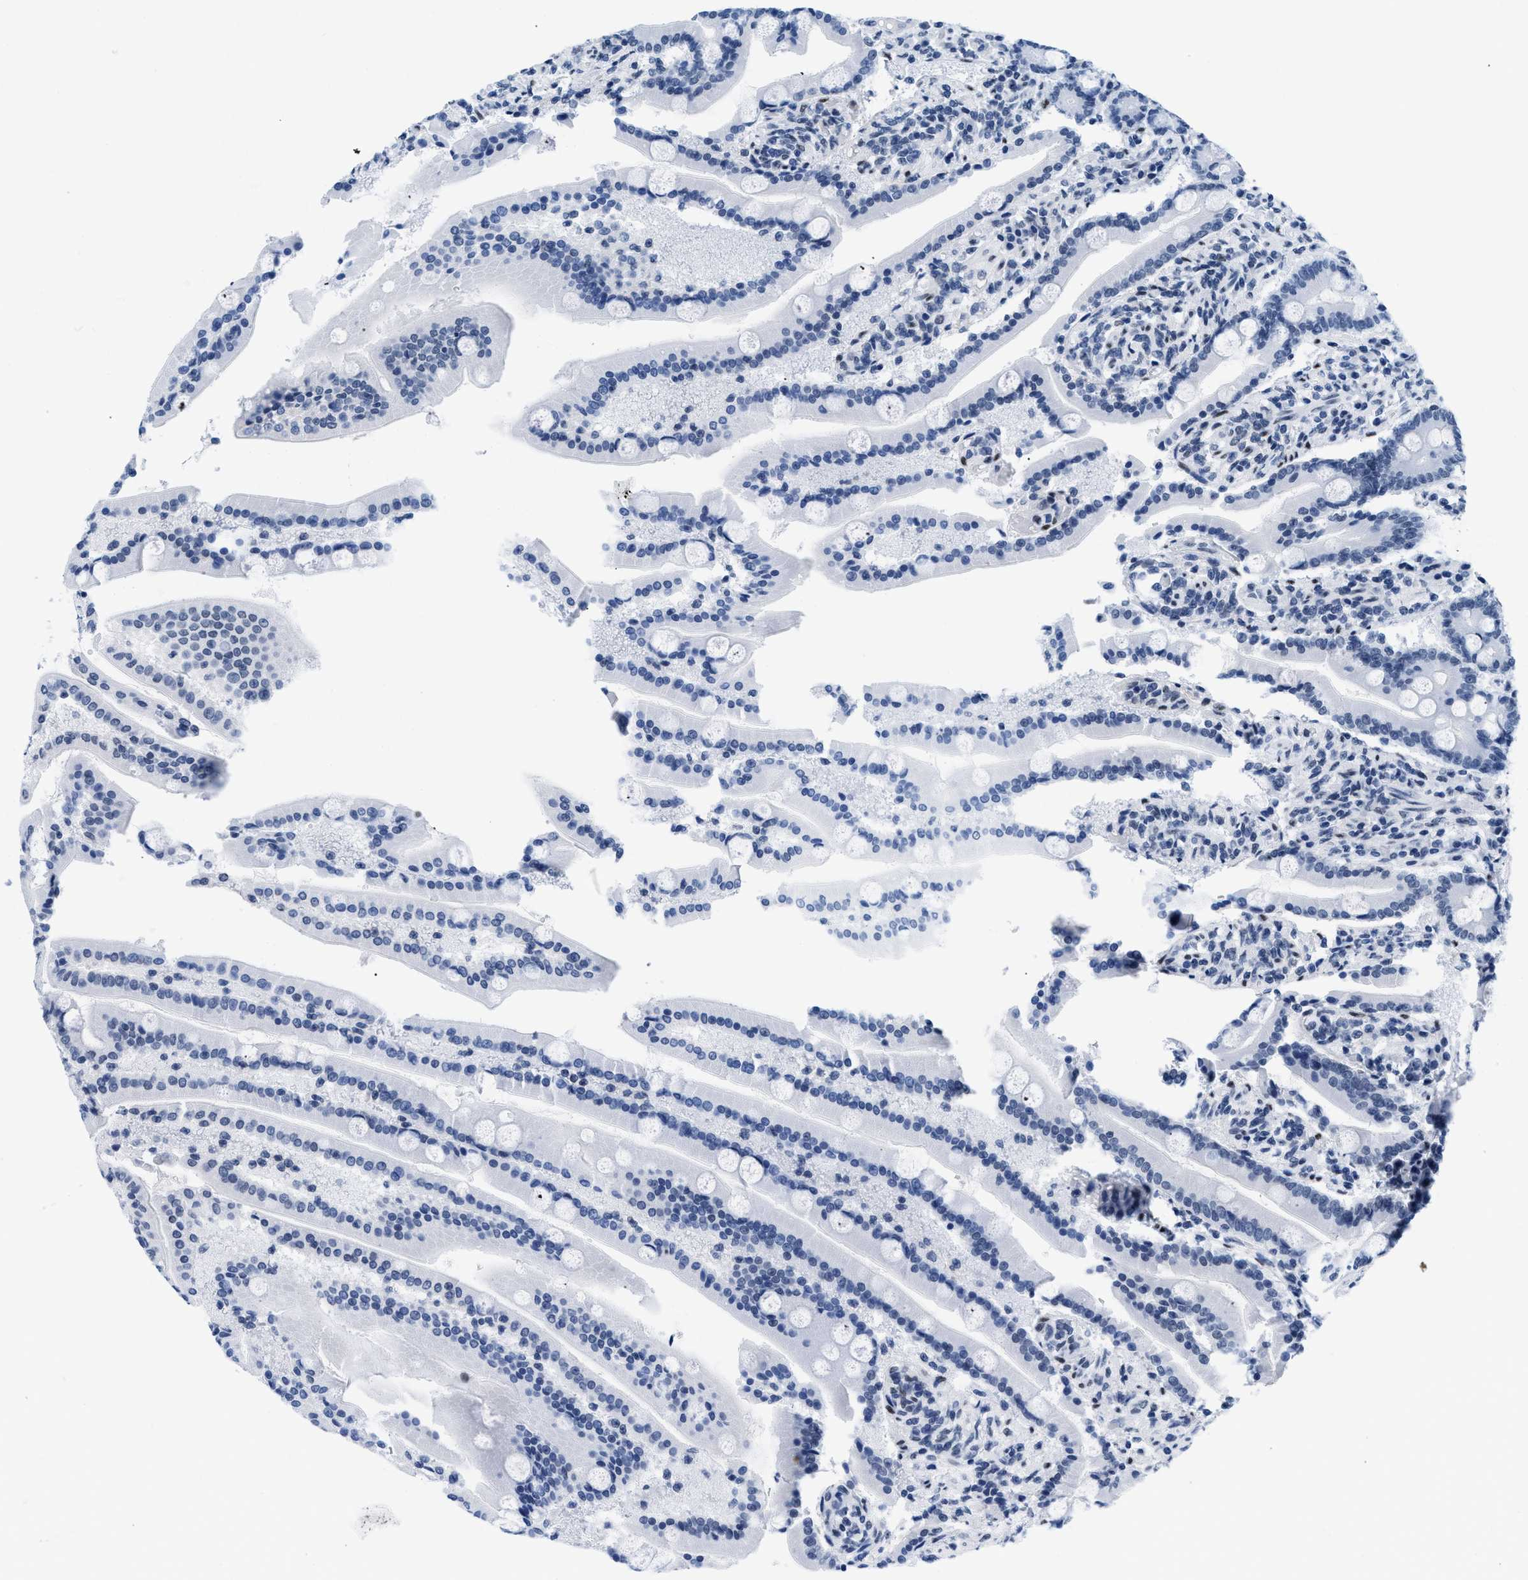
{"staining": {"intensity": "moderate", "quantity": "<25%", "location": "nuclear"}, "tissue": "duodenum", "cell_type": "Glandular cells", "image_type": "normal", "snomed": [{"axis": "morphology", "description": "Normal tissue, NOS"}, {"axis": "topography", "description": "Duodenum"}], "caption": "IHC (DAB) staining of unremarkable duodenum demonstrates moderate nuclear protein staining in approximately <25% of glandular cells. (DAB (3,3'-diaminobenzidine) IHC with brightfield microscopy, high magnification).", "gene": "CTBP1", "patient": {"sex": "male", "age": 54}}